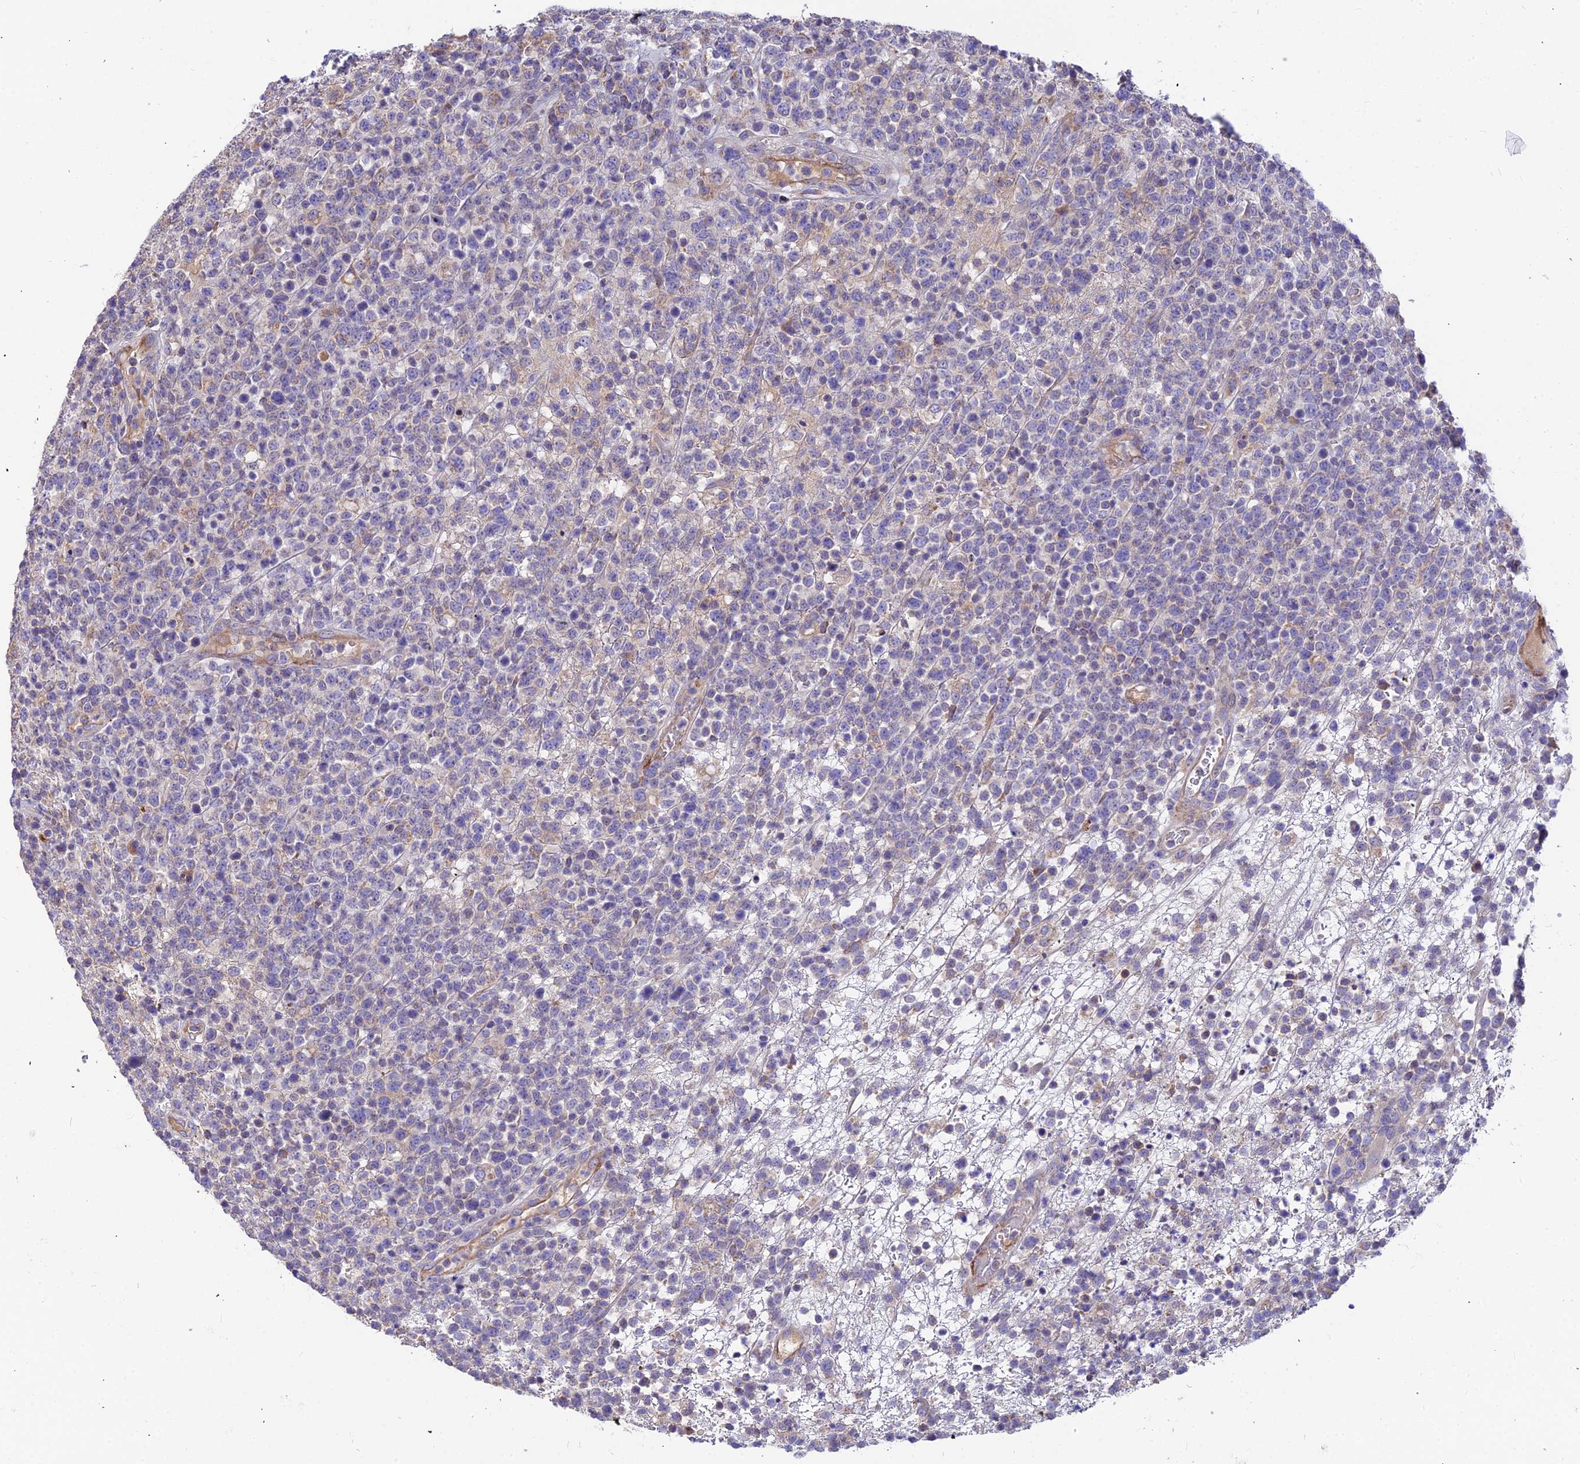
{"staining": {"intensity": "negative", "quantity": "none", "location": "none"}, "tissue": "lymphoma", "cell_type": "Tumor cells", "image_type": "cancer", "snomed": [{"axis": "morphology", "description": "Malignant lymphoma, non-Hodgkin's type, High grade"}, {"axis": "topography", "description": "Colon"}], "caption": "Image shows no protein expression in tumor cells of lymphoma tissue. Brightfield microscopy of IHC stained with DAB (3,3'-diaminobenzidine) (brown) and hematoxylin (blue), captured at high magnification.", "gene": "ASPHD1", "patient": {"sex": "female", "age": 53}}